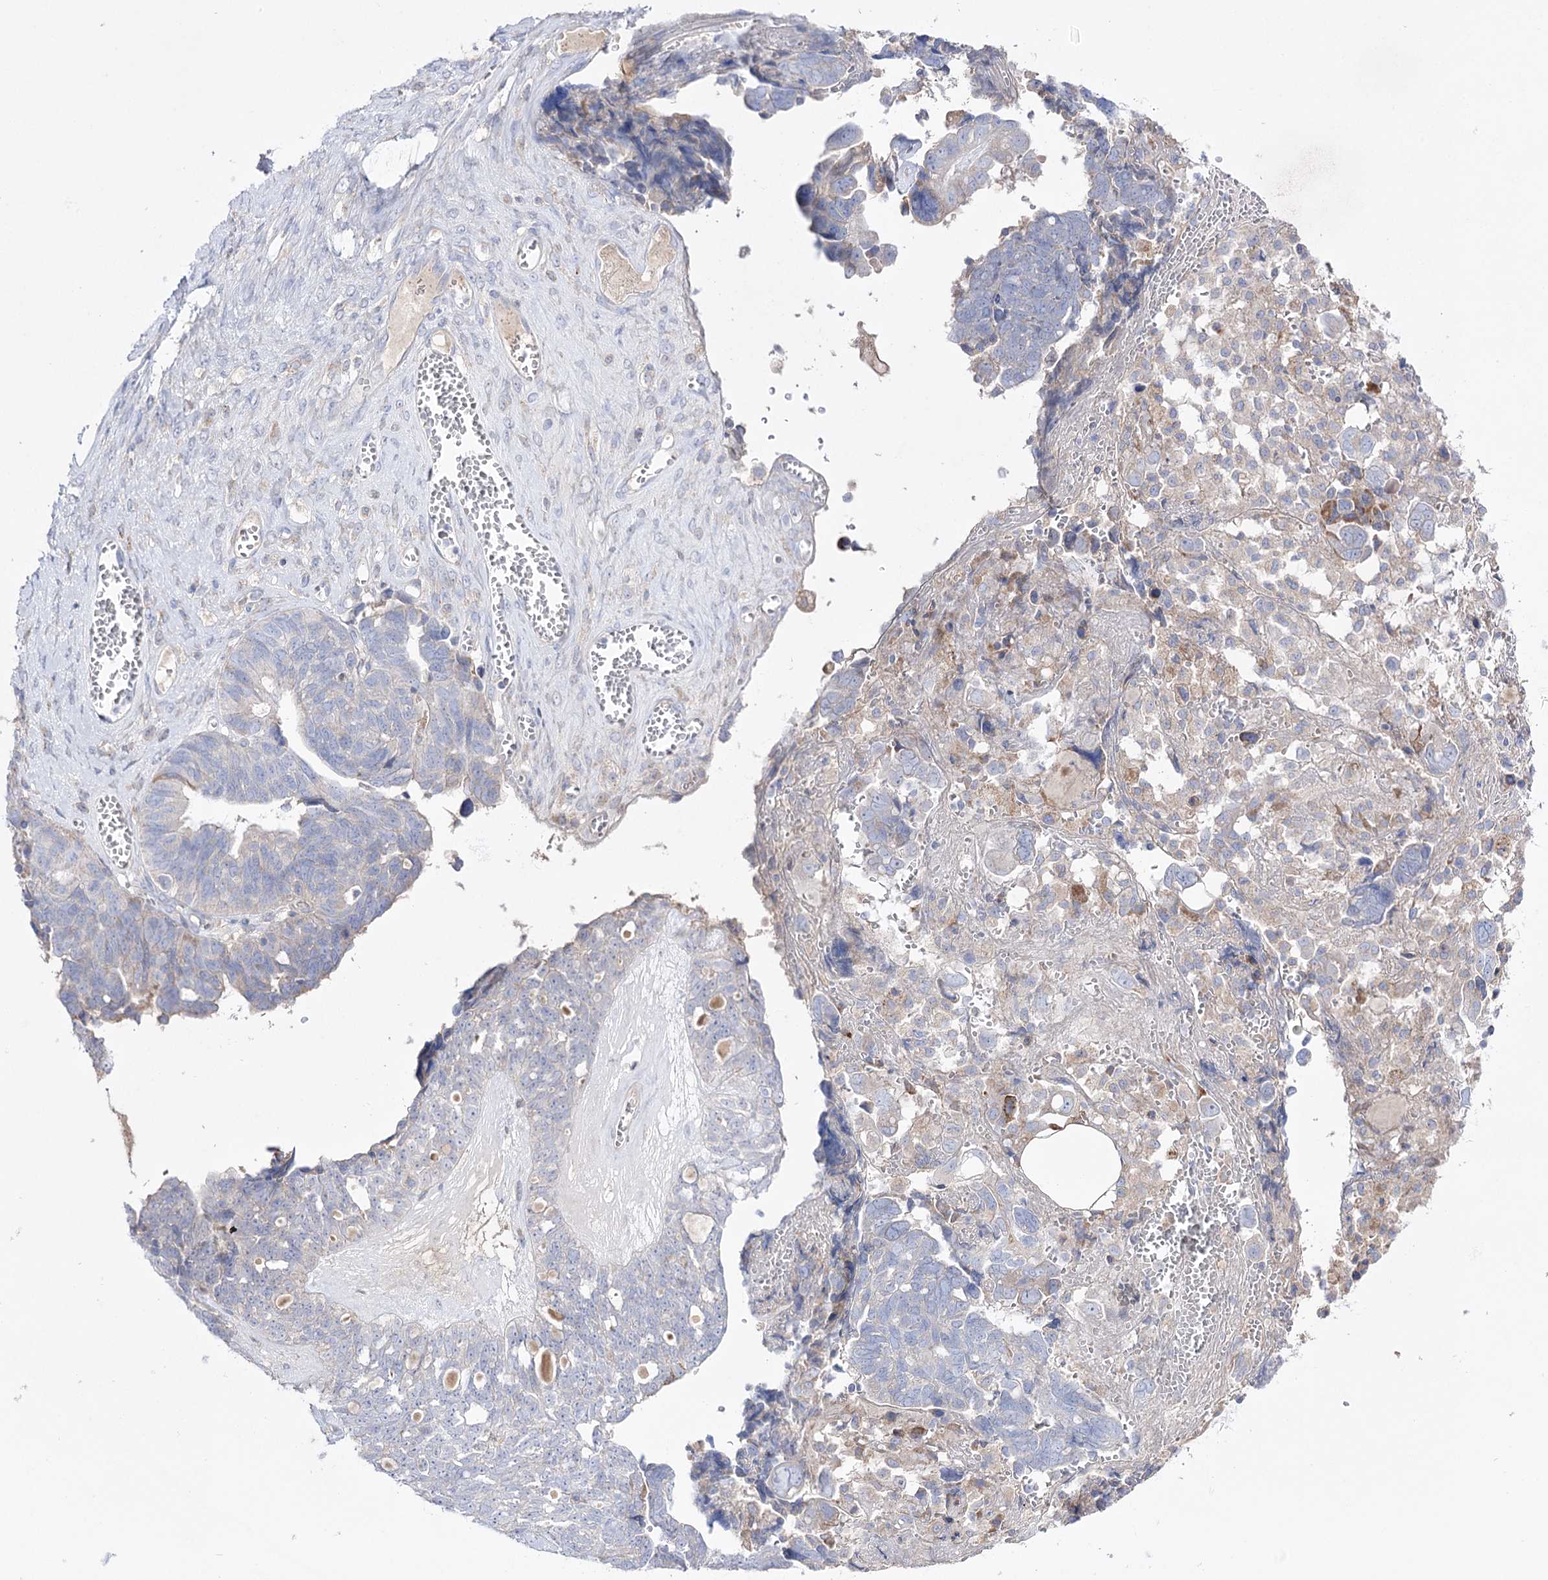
{"staining": {"intensity": "negative", "quantity": "none", "location": "none"}, "tissue": "ovarian cancer", "cell_type": "Tumor cells", "image_type": "cancer", "snomed": [{"axis": "morphology", "description": "Cystadenocarcinoma, serous, NOS"}, {"axis": "topography", "description": "Ovary"}], "caption": "Immunohistochemical staining of human ovarian cancer (serous cystadenocarcinoma) demonstrates no significant positivity in tumor cells.", "gene": "NAGLU", "patient": {"sex": "female", "age": 79}}